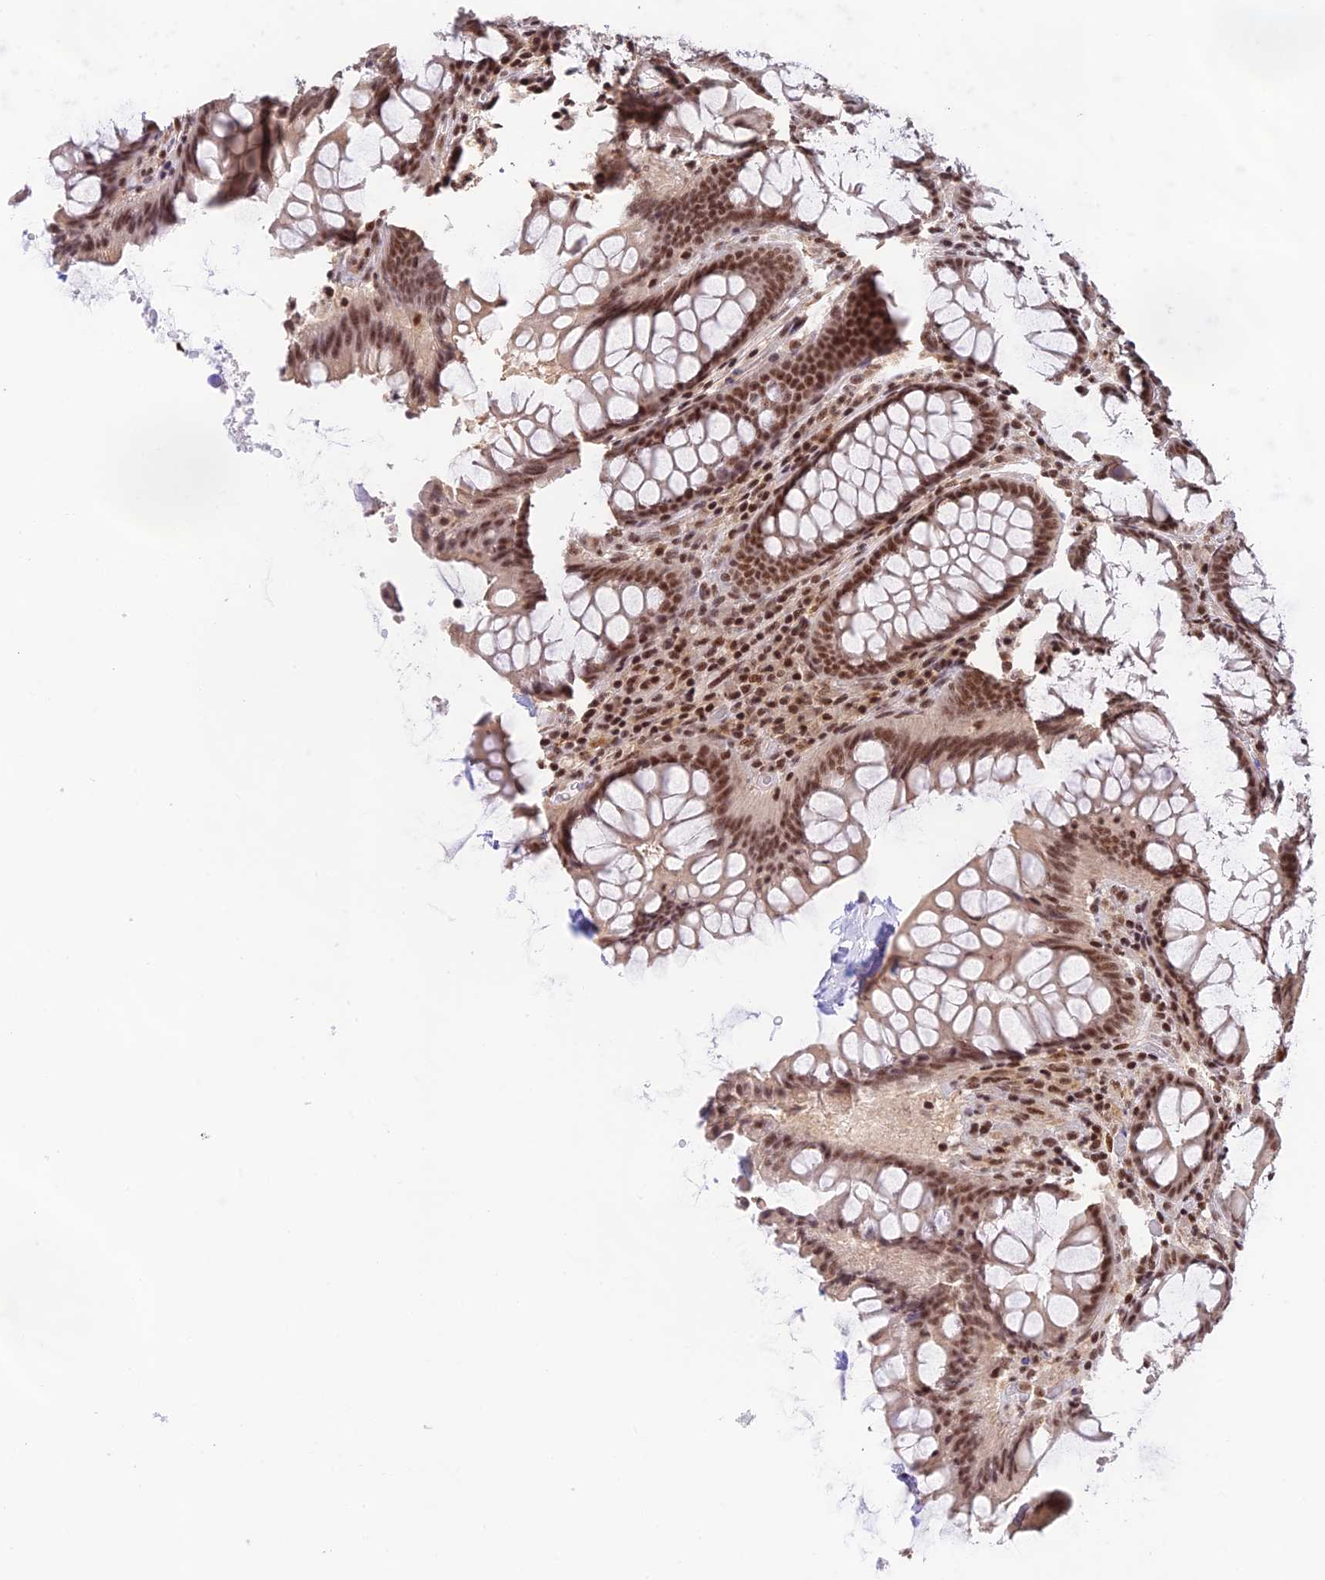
{"staining": {"intensity": "moderate", "quantity": ">75%", "location": "nuclear"}, "tissue": "colon", "cell_type": "Endothelial cells", "image_type": "normal", "snomed": [{"axis": "morphology", "description": "Normal tissue, NOS"}, {"axis": "topography", "description": "Colon"}], "caption": "A histopathology image of colon stained for a protein reveals moderate nuclear brown staining in endothelial cells.", "gene": "THAP11", "patient": {"sex": "female", "age": 79}}